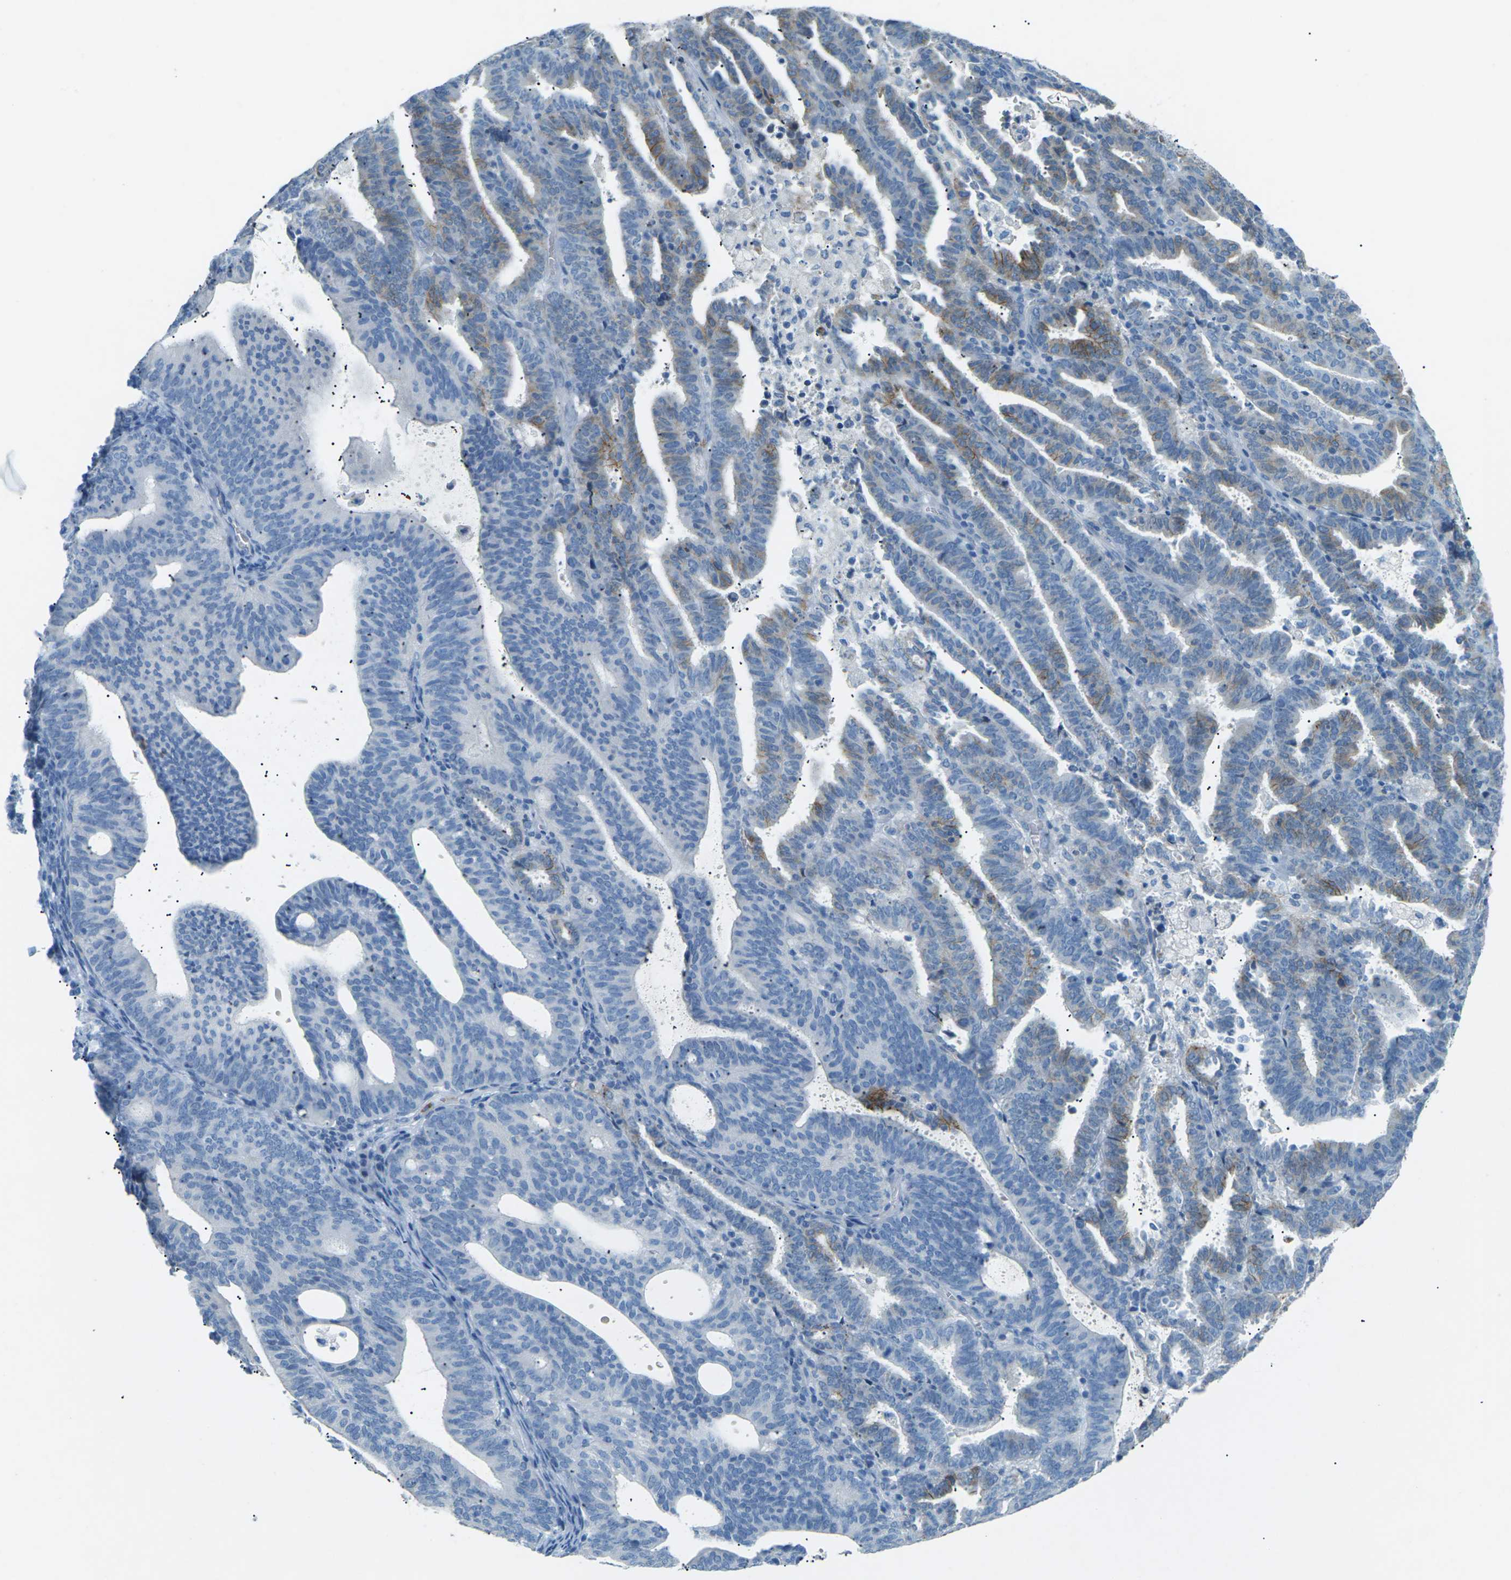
{"staining": {"intensity": "moderate", "quantity": "<25%", "location": "cytoplasmic/membranous"}, "tissue": "endometrial cancer", "cell_type": "Tumor cells", "image_type": "cancer", "snomed": [{"axis": "morphology", "description": "Adenocarcinoma, NOS"}, {"axis": "topography", "description": "Uterus"}], "caption": "Immunohistochemistry micrograph of adenocarcinoma (endometrial) stained for a protein (brown), which reveals low levels of moderate cytoplasmic/membranous staining in about <25% of tumor cells.", "gene": "CDH16", "patient": {"sex": "female", "age": 83}}